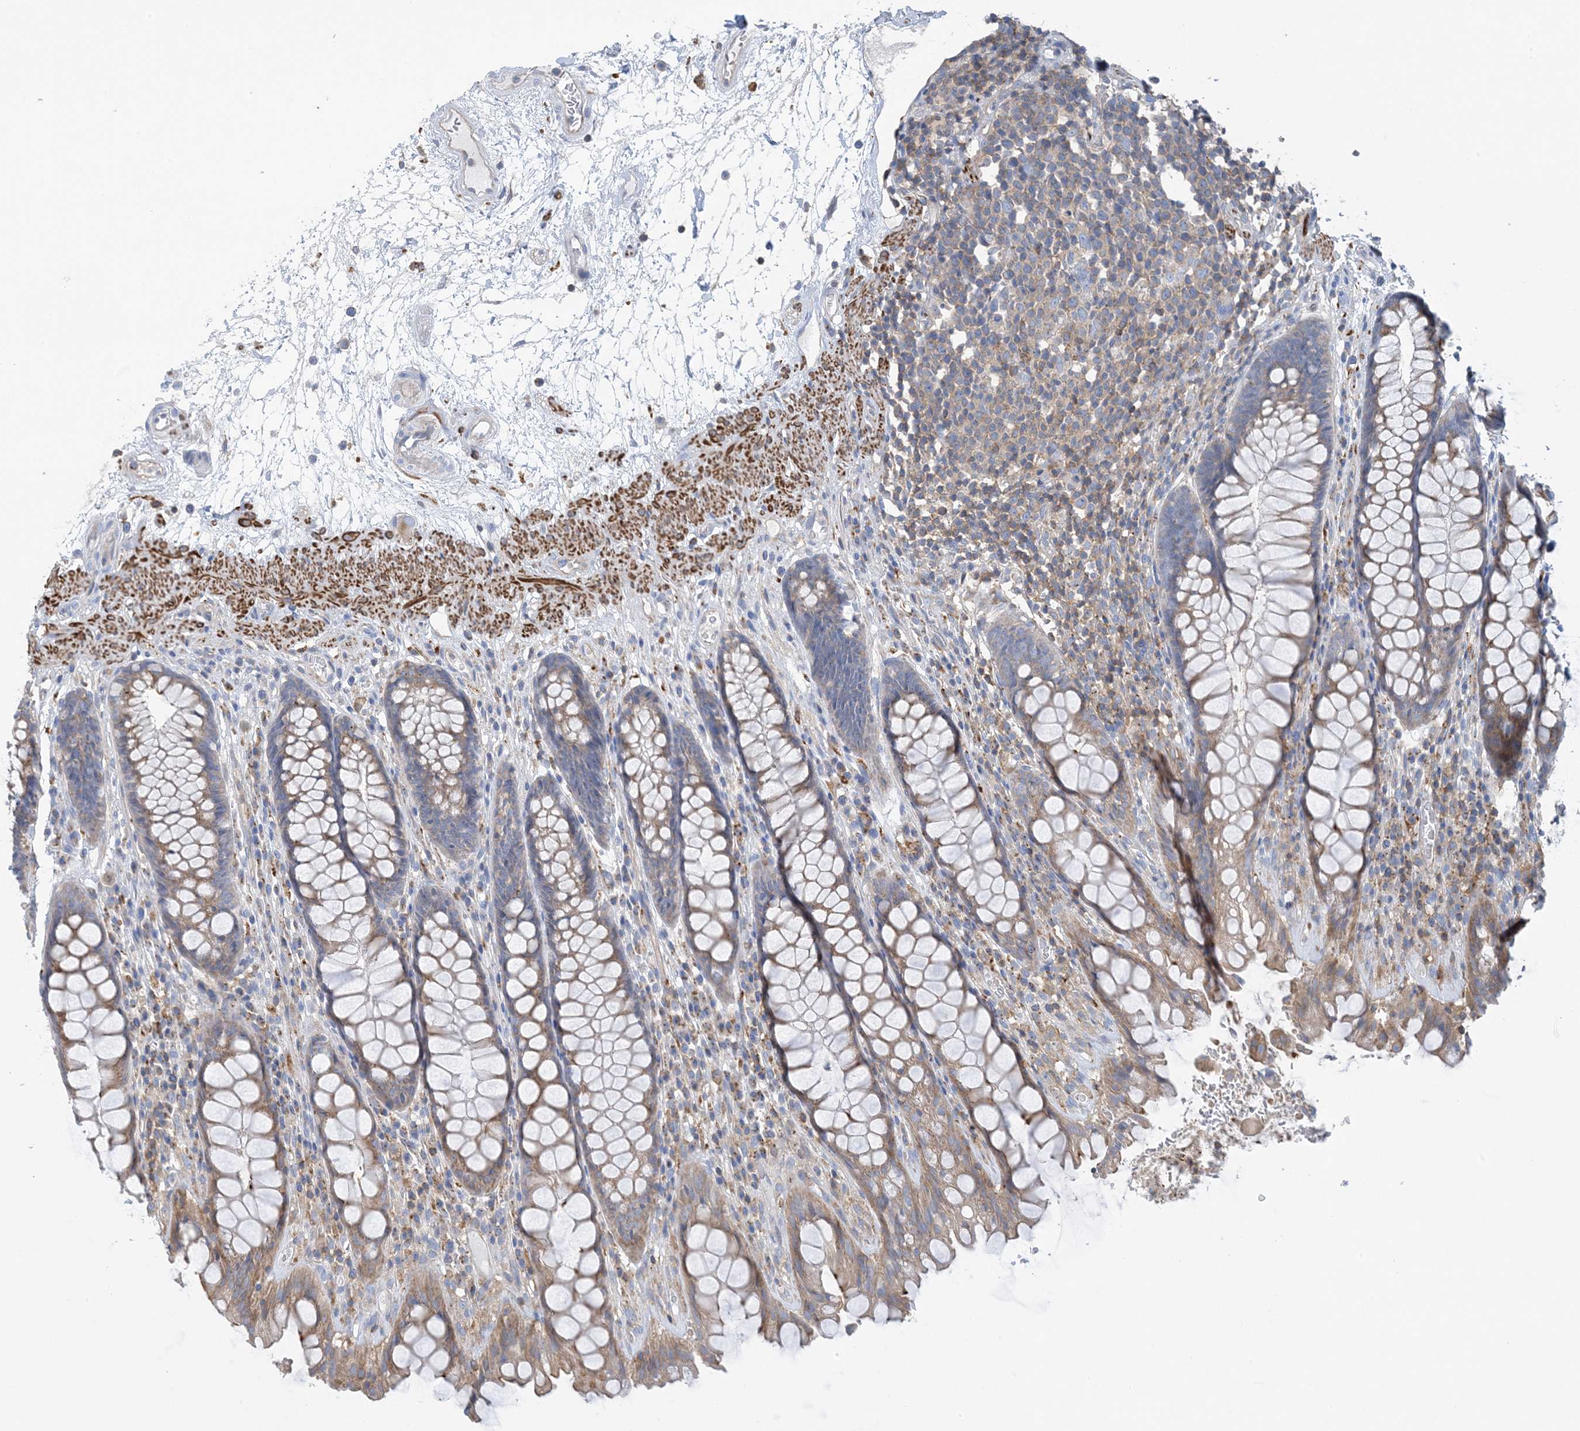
{"staining": {"intensity": "moderate", "quantity": "25%-75%", "location": "cytoplasmic/membranous"}, "tissue": "rectum", "cell_type": "Glandular cells", "image_type": "normal", "snomed": [{"axis": "morphology", "description": "Normal tissue, NOS"}, {"axis": "topography", "description": "Rectum"}], "caption": "Unremarkable rectum shows moderate cytoplasmic/membranous positivity in about 25%-75% of glandular cells, visualized by immunohistochemistry.", "gene": "CALHM5", "patient": {"sex": "male", "age": 64}}